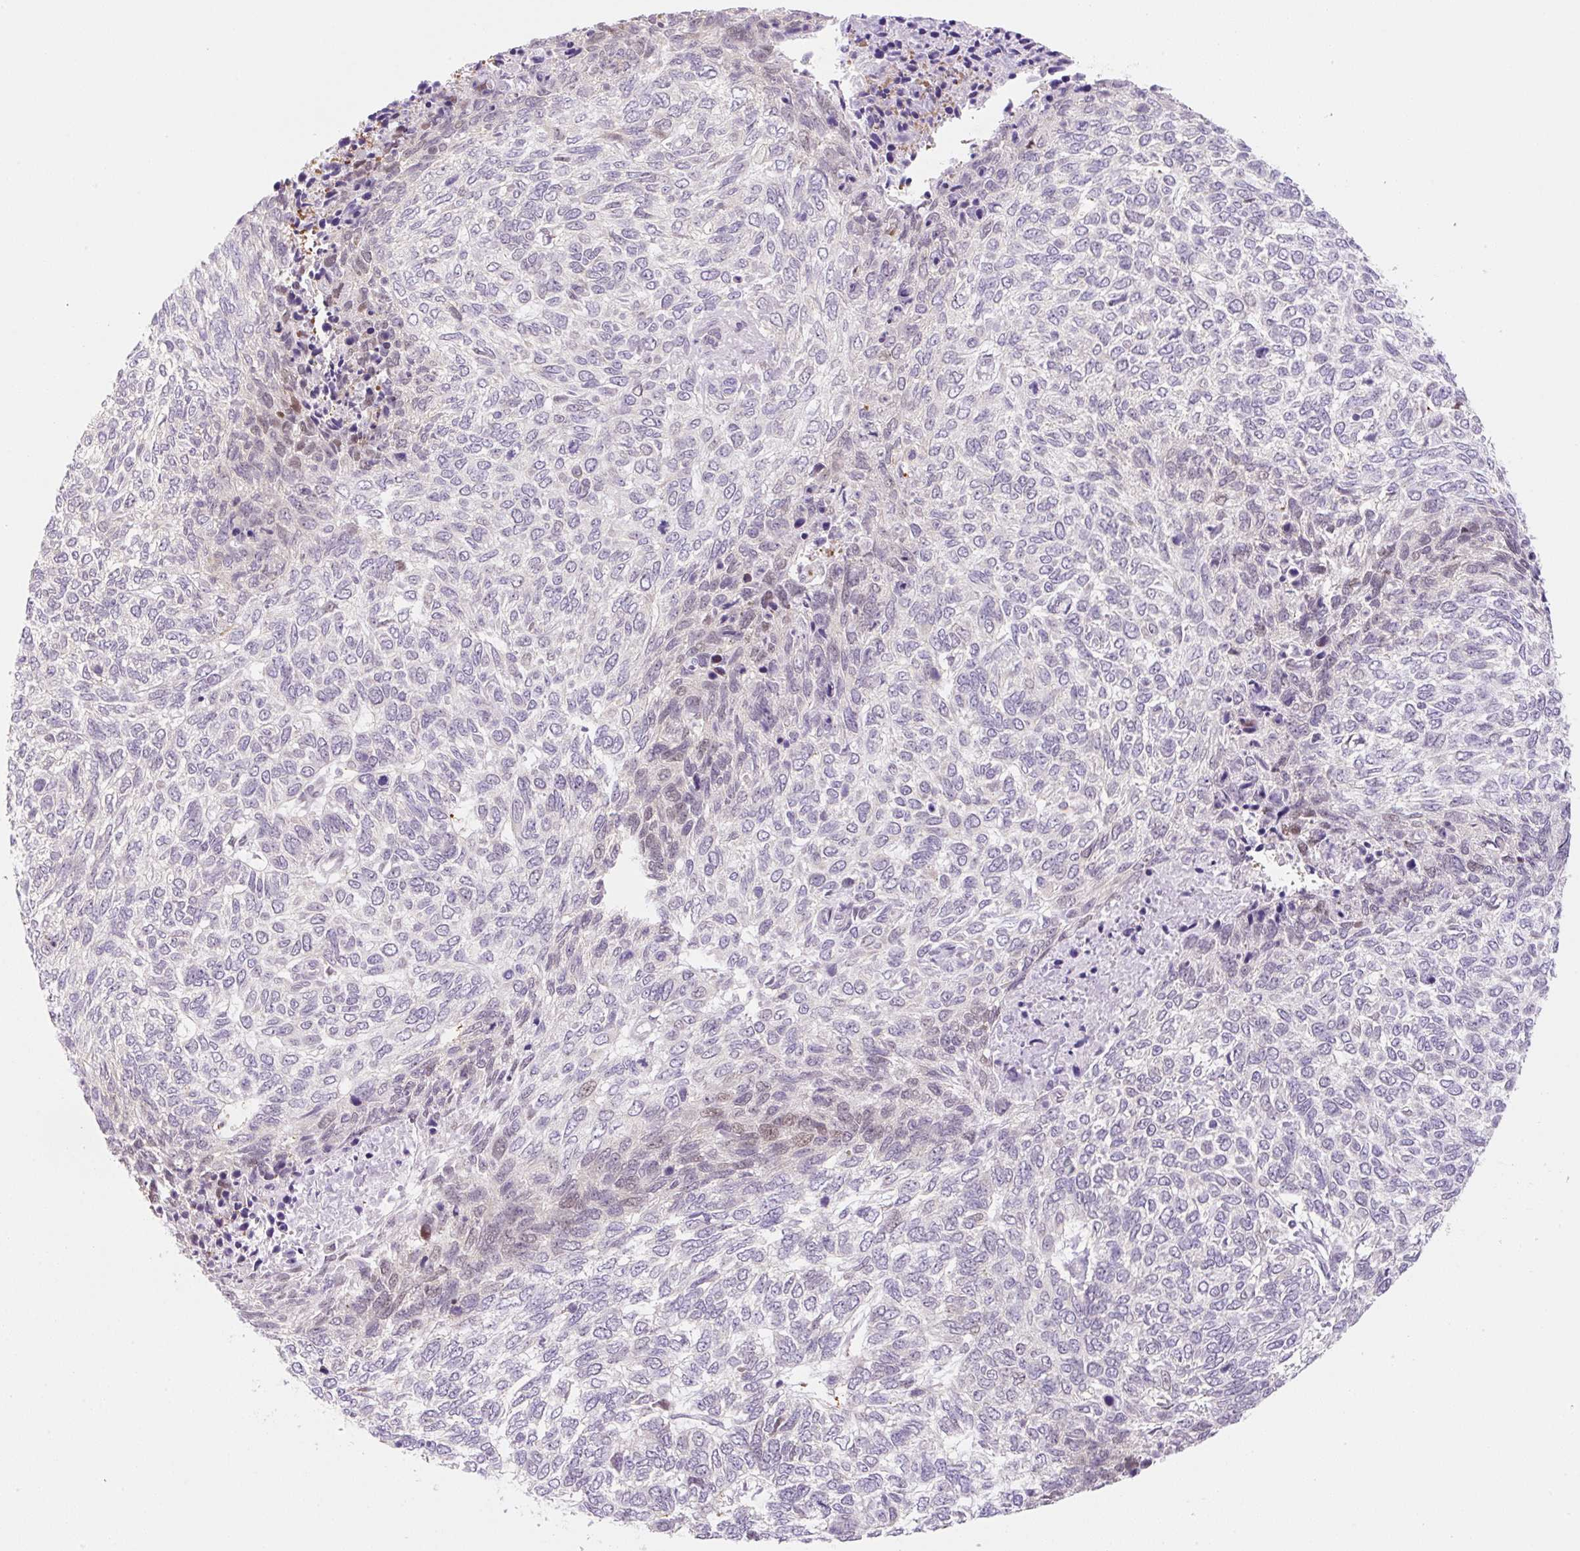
{"staining": {"intensity": "weak", "quantity": "<25%", "location": "nuclear"}, "tissue": "skin cancer", "cell_type": "Tumor cells", "image_type": "cancer", "snomed": [{"axis": "morphology", "description": "Basal cell carcinoma"}, {"axis": "topography", "description": "Skin"}], "caption": "This photomicrograph is of skin basal cell carcinoma stained with immunohistochemistry (IHC) to label a protein in brown with the nuclei are counter-stained blue. There is no expression in tumor cells. (Stains: DAB (3,3'-diaminobenzidine) immunohistochemistry (IHC) with hematoxylin counter stain, Microscopy: brightfield microscopy at high magnification).", "gene": "SYNE3", "patient": {"sex": "female", "age": 65}}